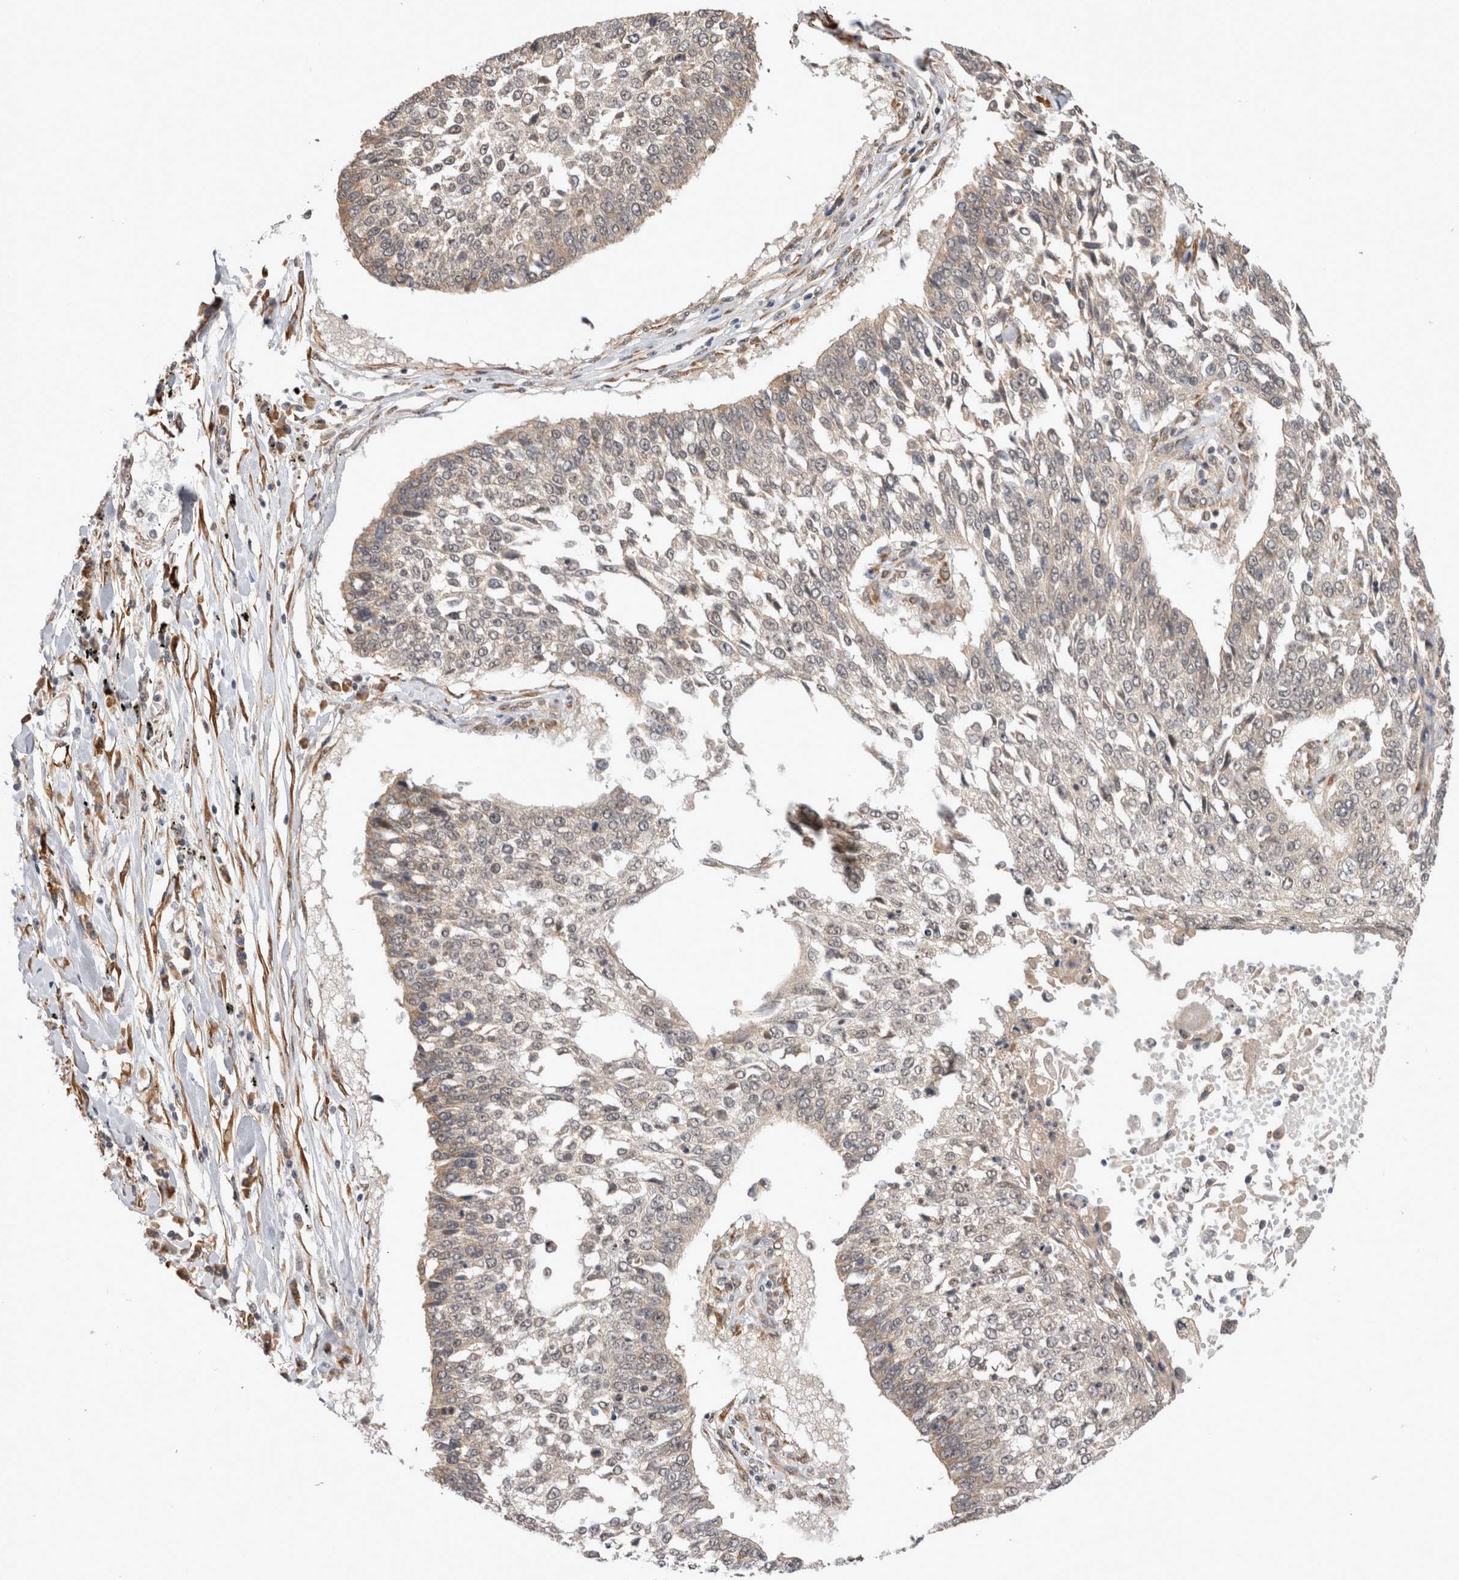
{"staining": {"intensity": "weak", "quantity": "<25%", "location": "cytoplasmic/membranous"}, "tissue": "lung cancer", "cell_type": "Tumor cells", "image_type": "cancer", "snomed": [{"axis": "morphology", "description": "Normal tissue, NOS"}, {"axis": "morphology", "description": "Squamous cell carcinoma, NOS"}, {"axis": "topography", "description": "Cartilage tissue"}, {"axis": "topography", "description": "Bronchus"}, {"axis": "topography", "description": "Lung"}, {"axis": "topography", "description": "Peripheral nerve tissue"}], "caption": "Tumor cells are negative for protein expression in human lung cancer (squamous cell carcinoma).", "gene": "EXOSC4", "patient": {"sex": "female", "age": 49}}